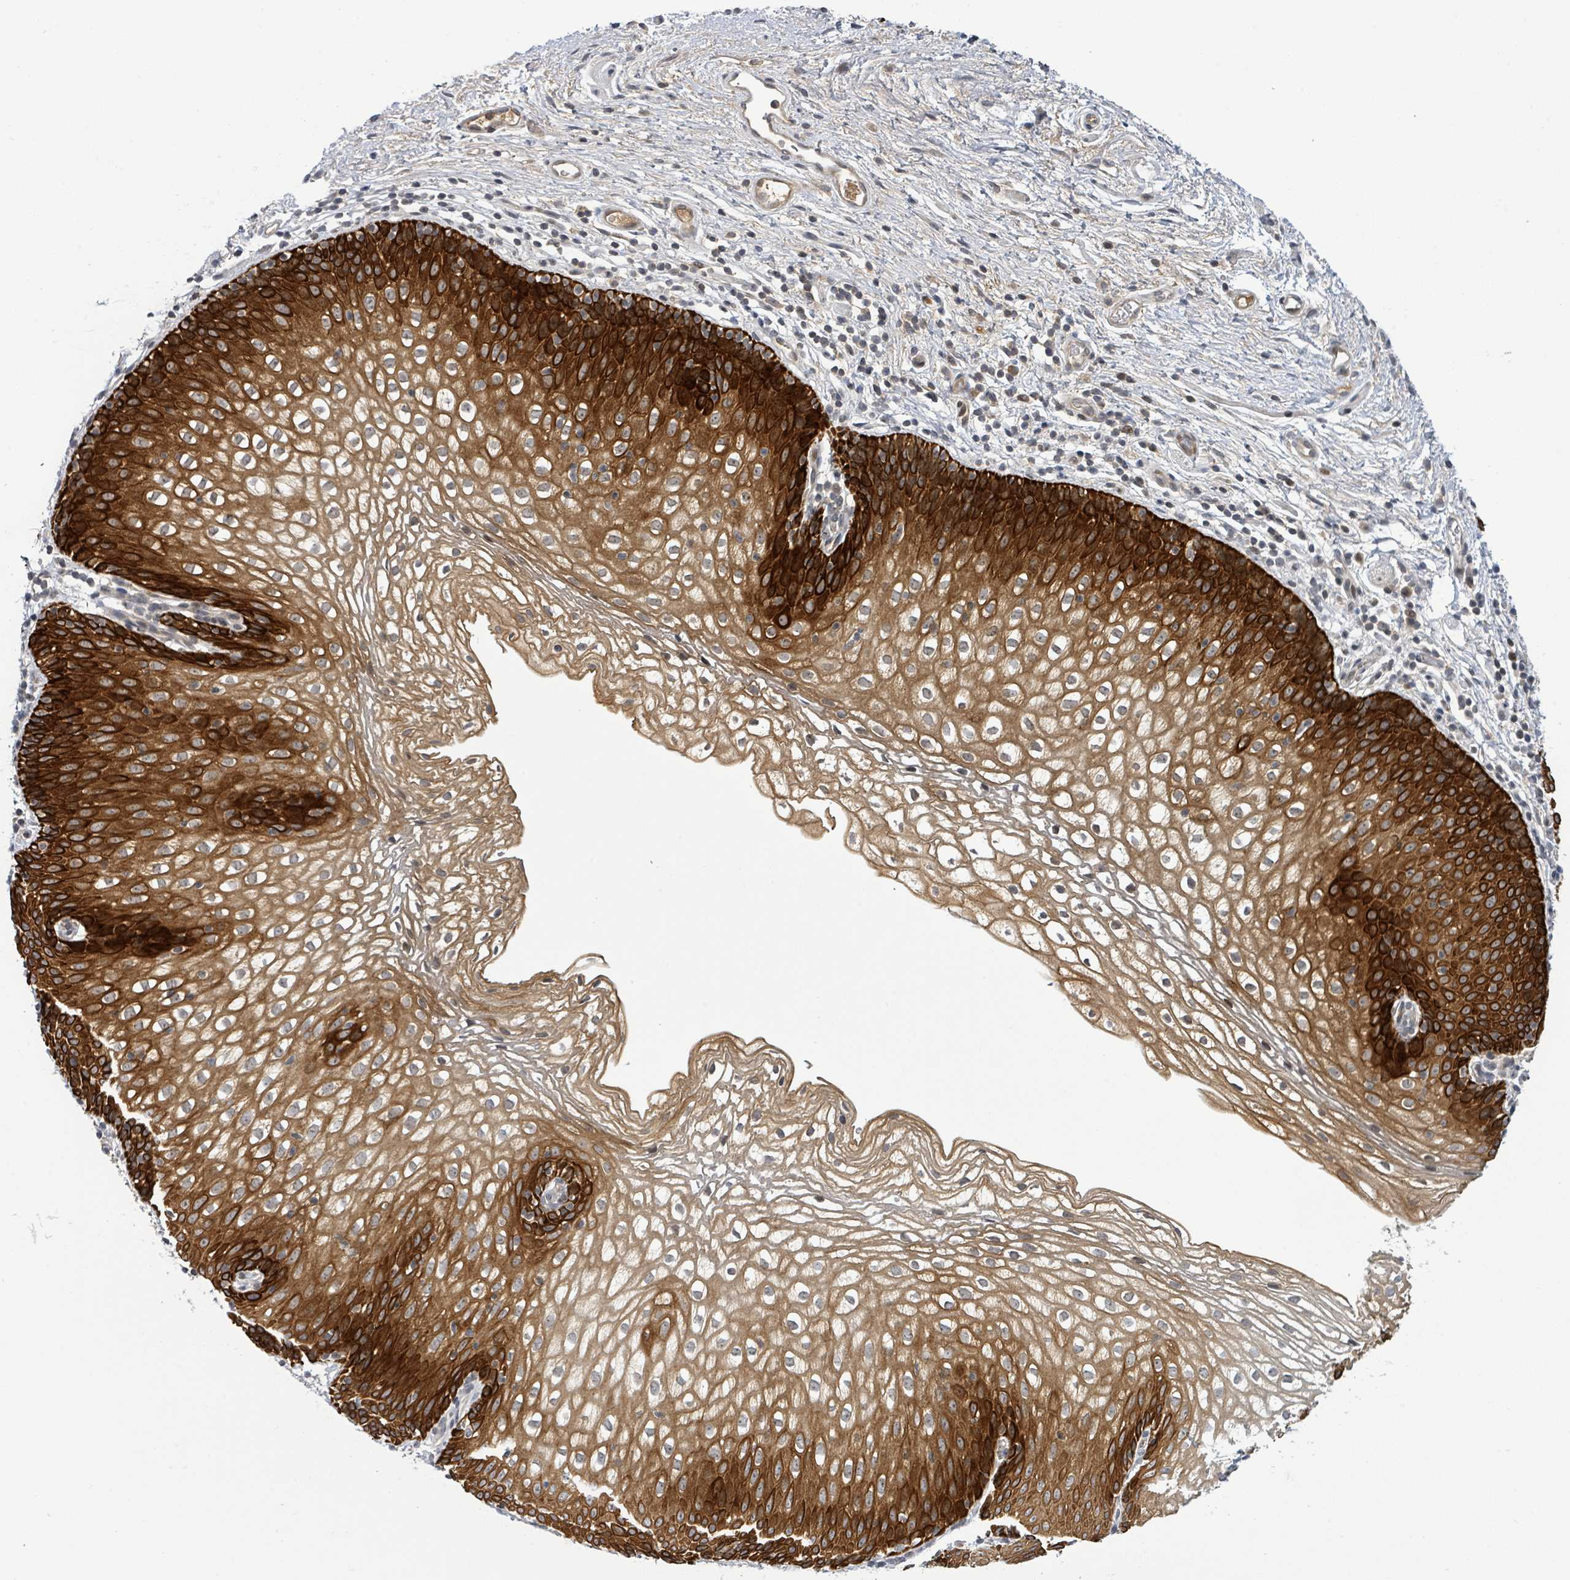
{"staining": {"intensity": "strong", "quantity": ">75%", "location": "cytoplasmic/membranous"}, "tissue": "vagina", "cell_type": "Squamous epithelial cells", "image_type": "normal", "snomed": [{"axis": "morphology", "description": "Normal tissue, NOS"}, {"axis": "topography", "description": "Vagina"}], "caption": "DAB immunohistochemical staining of normal vagina demonstrates strong cytoplasmic/membranous protein staining in approximately >75% of squamous epithelial cells.", "gene": "ITGA11", "patient": {"sex": "female", "age": 47}}